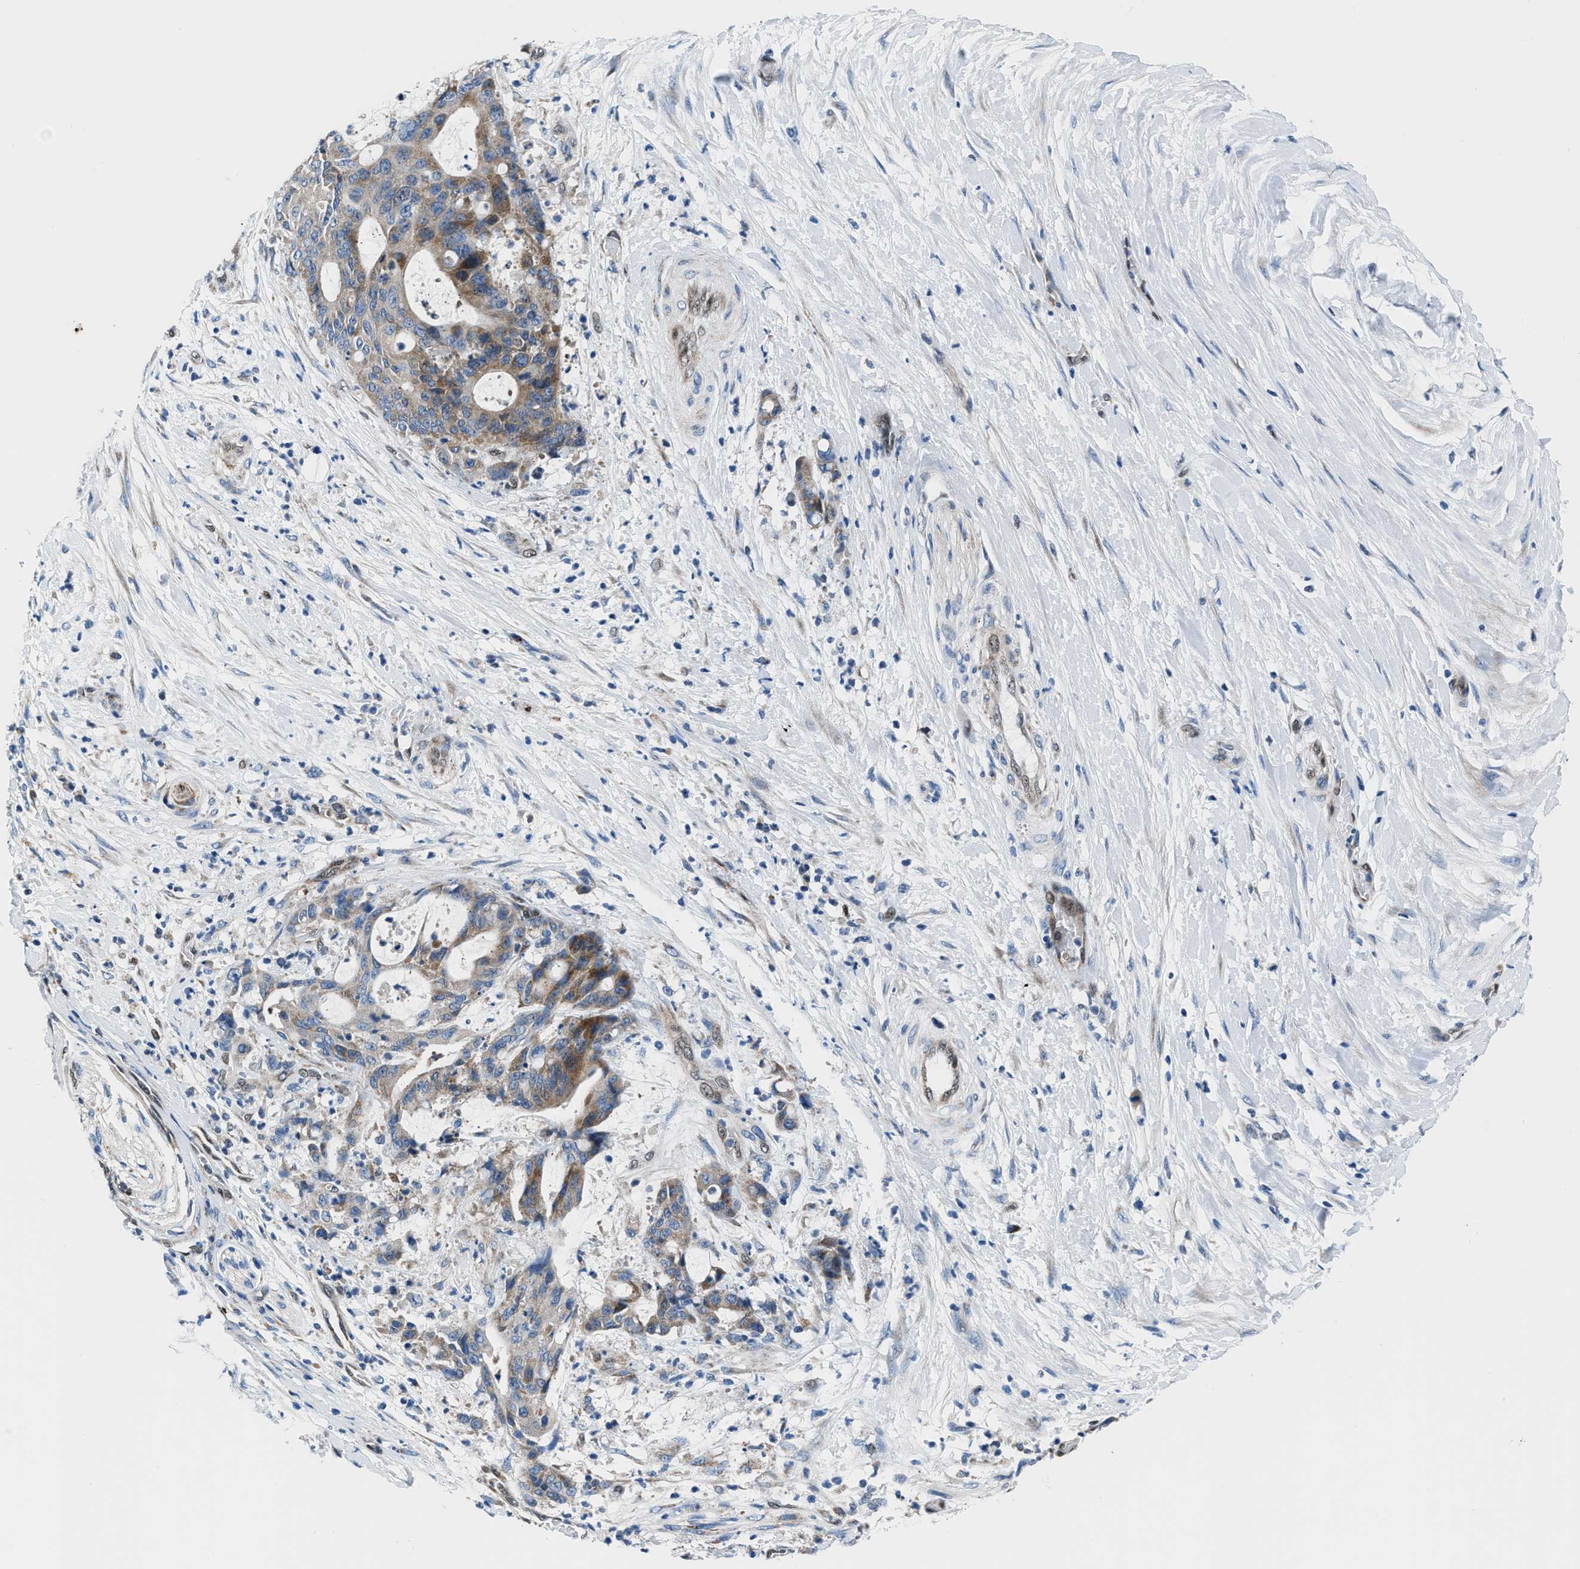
{"staining": {"intensity": "moderate", "quantity": "25%-75%", "location": "cytoplasmic/membranous"}, "tissue": "liver cancer", "cell_type": "Tumor cells", "image_type": "cancer", "snomed": [{"axis": "morphology", "description": "Normal tissue, NOS"}, {"axis": "morphology", "description": "Cholangiocarcinoma"}, {"axis": "topography", "description": "Liver"}, {"axis": "topography", "description": "Peripheral nerve tissue"}], "caption": "Cholangiocarcinoma (liver) was stained to show a protein in brown. There is medium levels of moderate cytoplasmic/membranous staining in approximately 25%-75% of tumor cells.", "gene": "LMO2", "patient": {"sex": "female", "age": 73}}